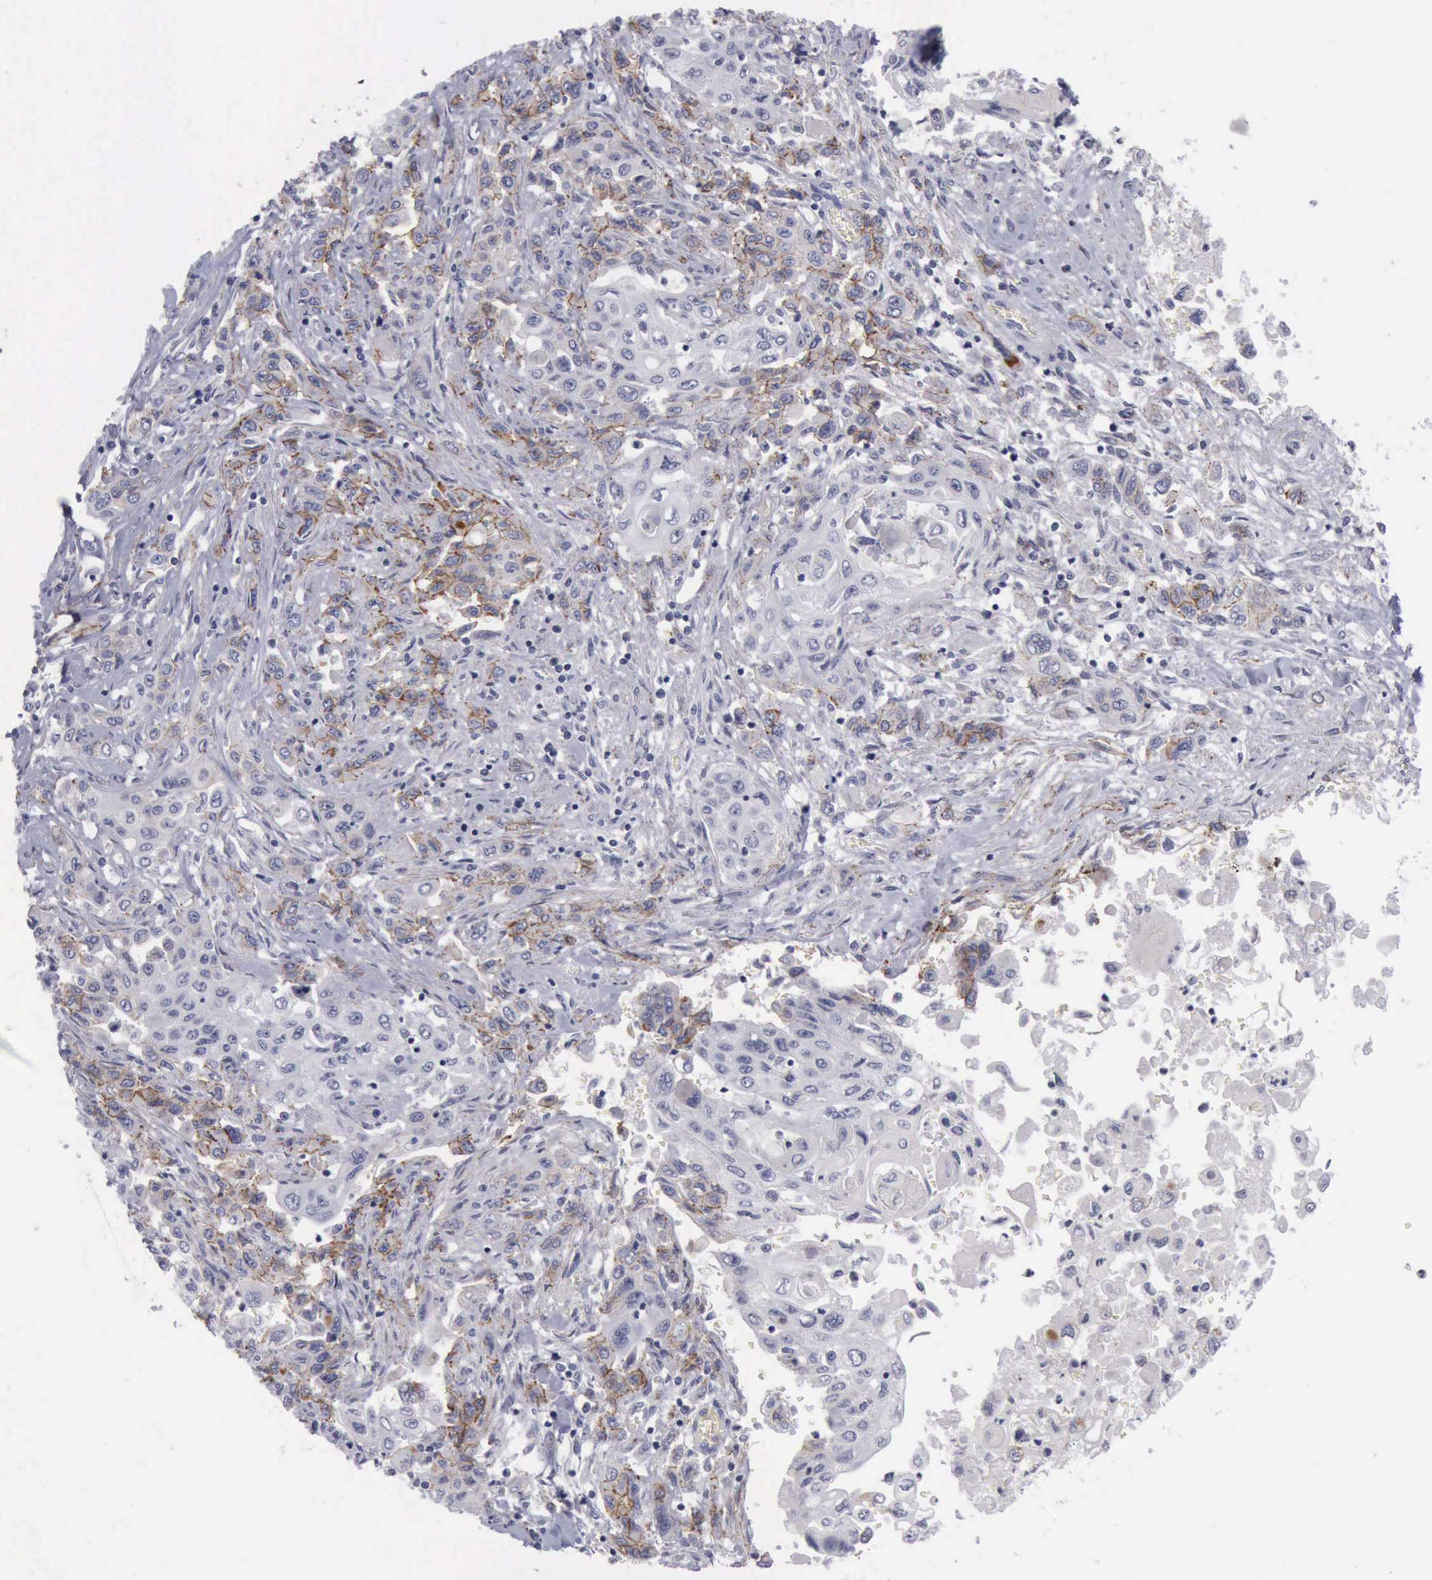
{"staining": {"intensity": "moderate", "quantity": "25%-75%", "location": "cytoplasmic/membranous"}, "tissue": "pancreatic cancer", "cell_type": "Tumor cells", "image_type": "cancer", "snomed": [{"axis": "morphology", "description": "Adenocarcinoma, NOS"}, {"axis": "topography", "description": "Pancreas"}], "caption": "About 25%-75% of tumor cells in human pancreatic cancer (adenocarcinoma) reveal moderate cytoplasmic/membranous protein staining as visualized by brown immunohistochemical staining.", "gene": "CDH2", "patient": {"sex": "male", "age": 70}}